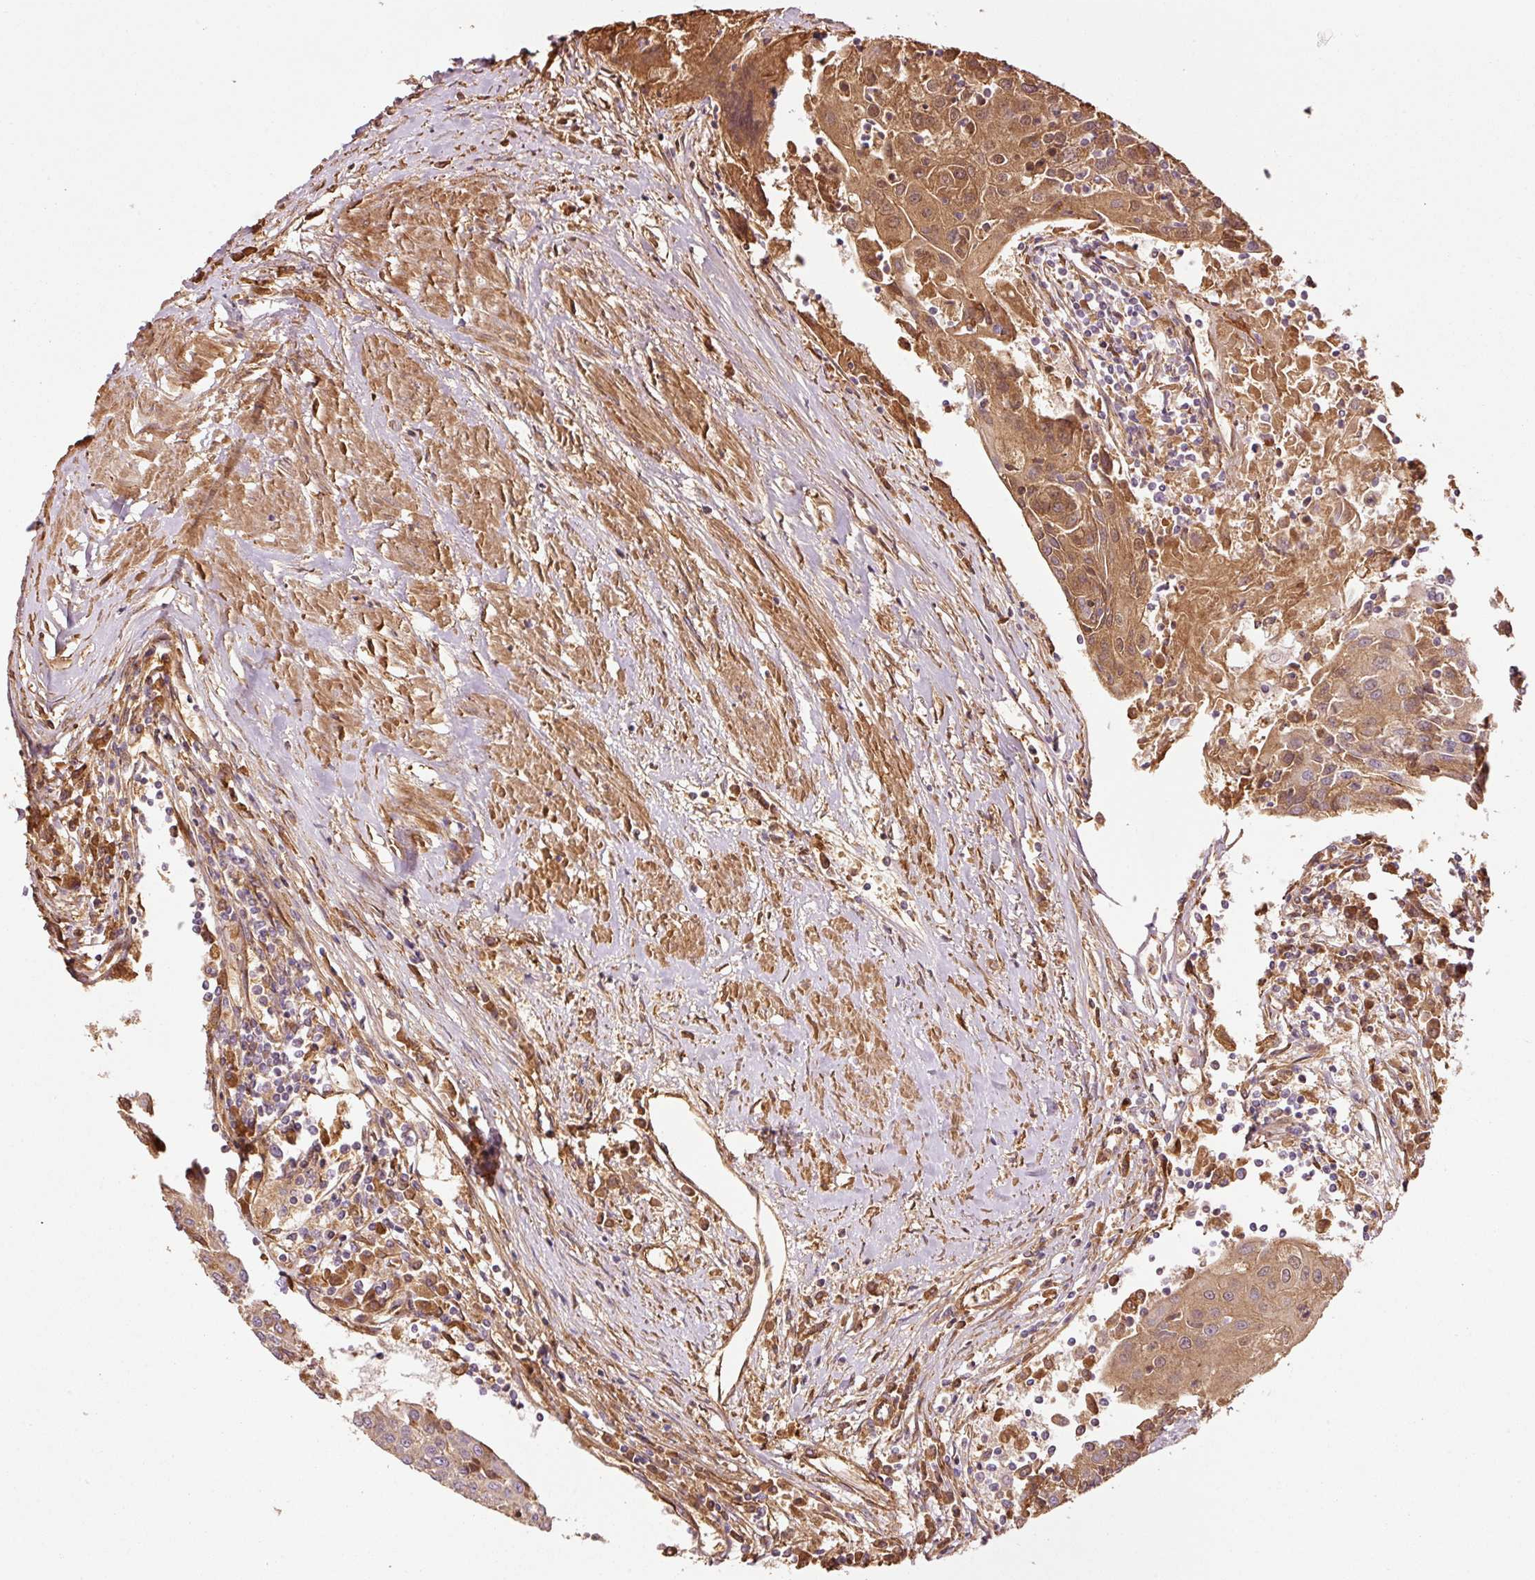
{"staining": {"intensity": "moderate", "quantity": ">75%", "location": "cytoplasmic/membranous,nuclear"}, "tissue": "urothelial cancer", "cell_type": "Tumor cells", "image_type": "cancer", "snomed": [{"axis": "morphology", "description": "Urothelial carcinoma, High grade"}, {"axis": "topography", "description": "Urinary bladder"}], "caption": "Moderate cytoplasmic/membranous and nuclear protein positivity is appreciated in approximately >75% of tumor cells in urothelial carcinoma (high-grade). Nuclei are stained in blue.", "gene": "NID2", "patient": {"sex": "female", "age": 85}}